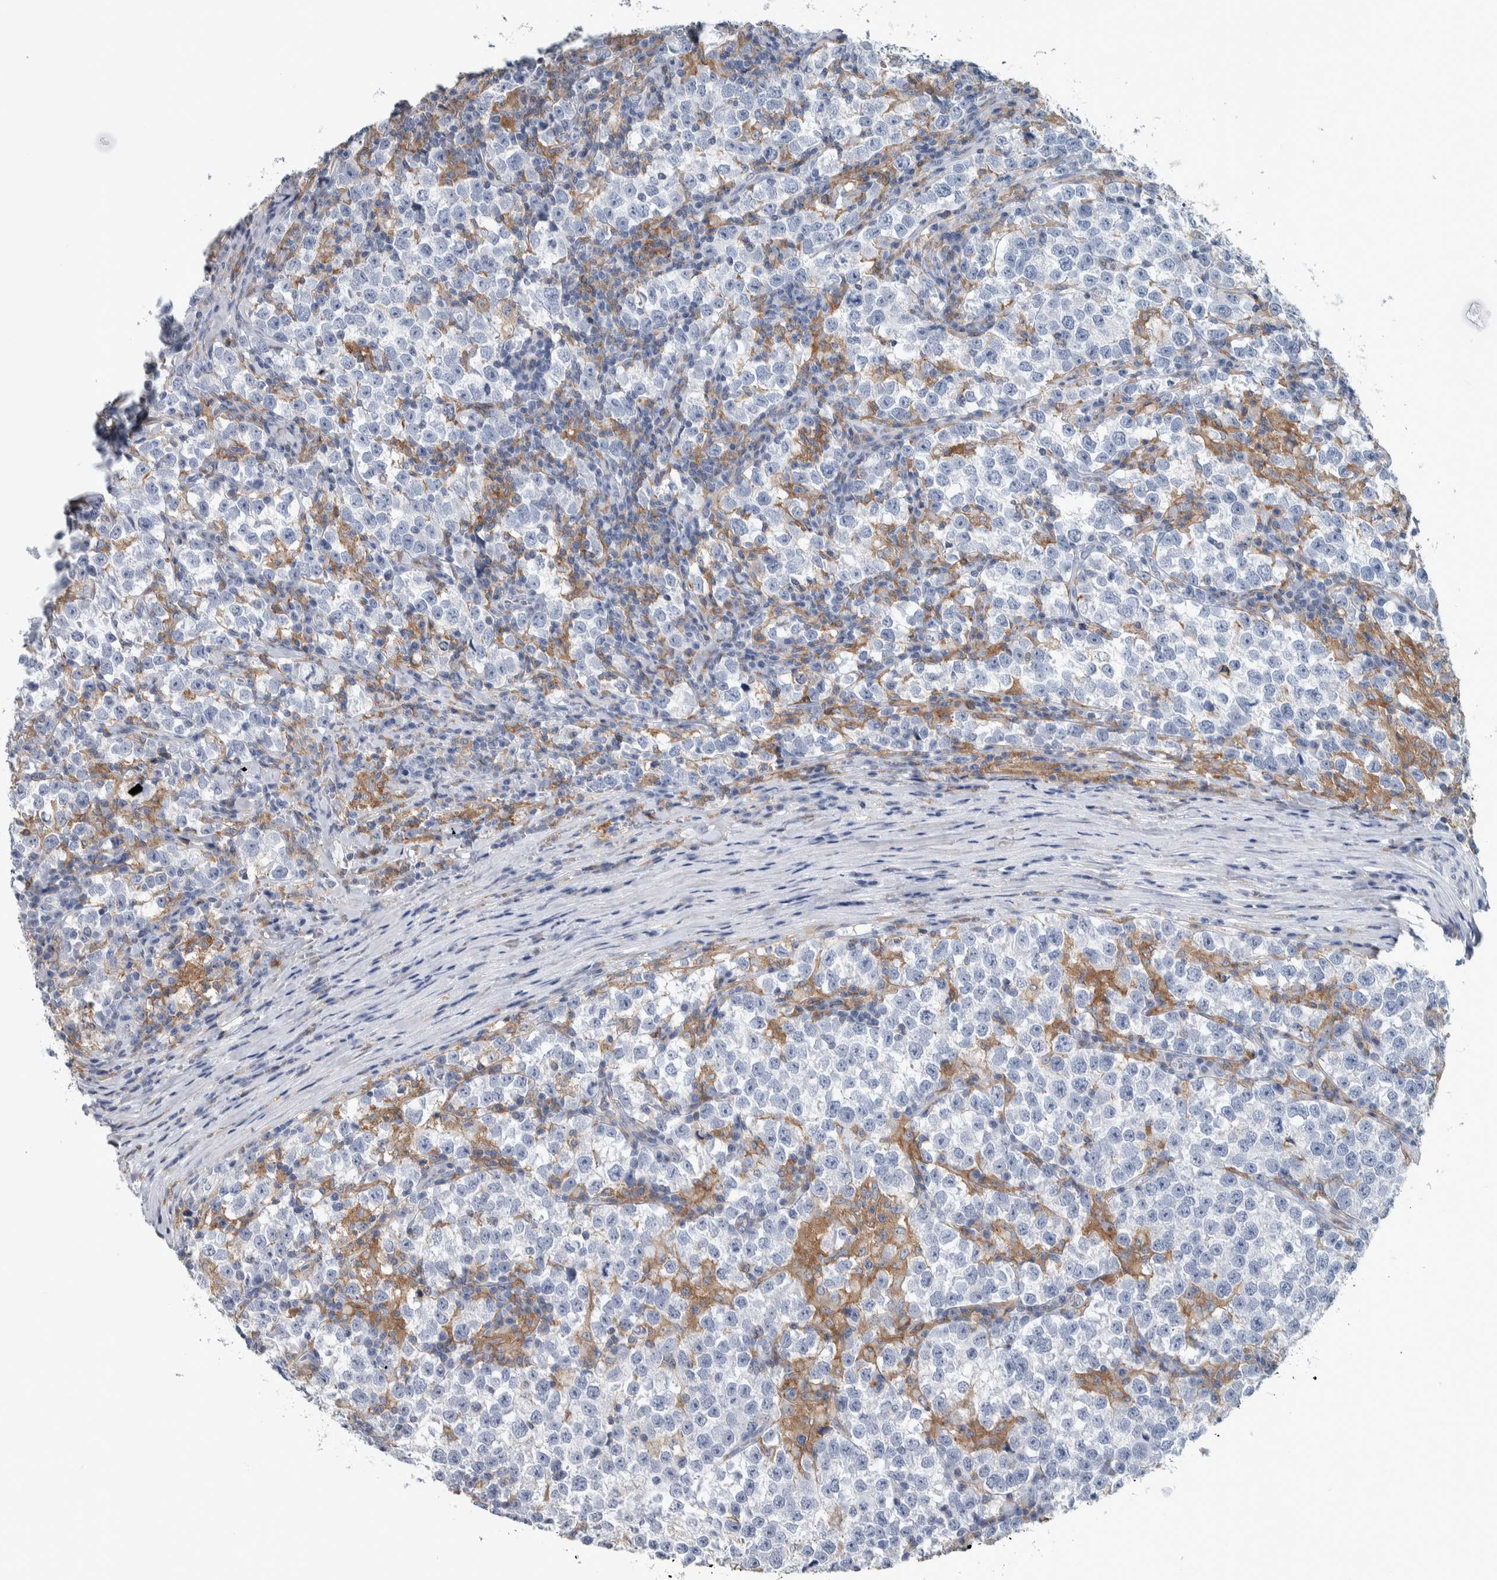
{"staining": {"intensity": "negative", "quantity": "none", "location": "none"}, "tissue": "testis cancer", "cell_type": "Tumor cells", "image_type": "cancer", "snomed": [{"axis": "morphology", "description": "Normal tissue, NOS"}, {"axis": "morphology", "description": "Seminoma, NOS"}, {"axis": "topography", "description": "Testis"}], "caption": "Tumor cells show no significant protein staining in testis cancer (seminoma).", "gene": "SKAP2", "patient": {"sex": "male", "age": 43}}